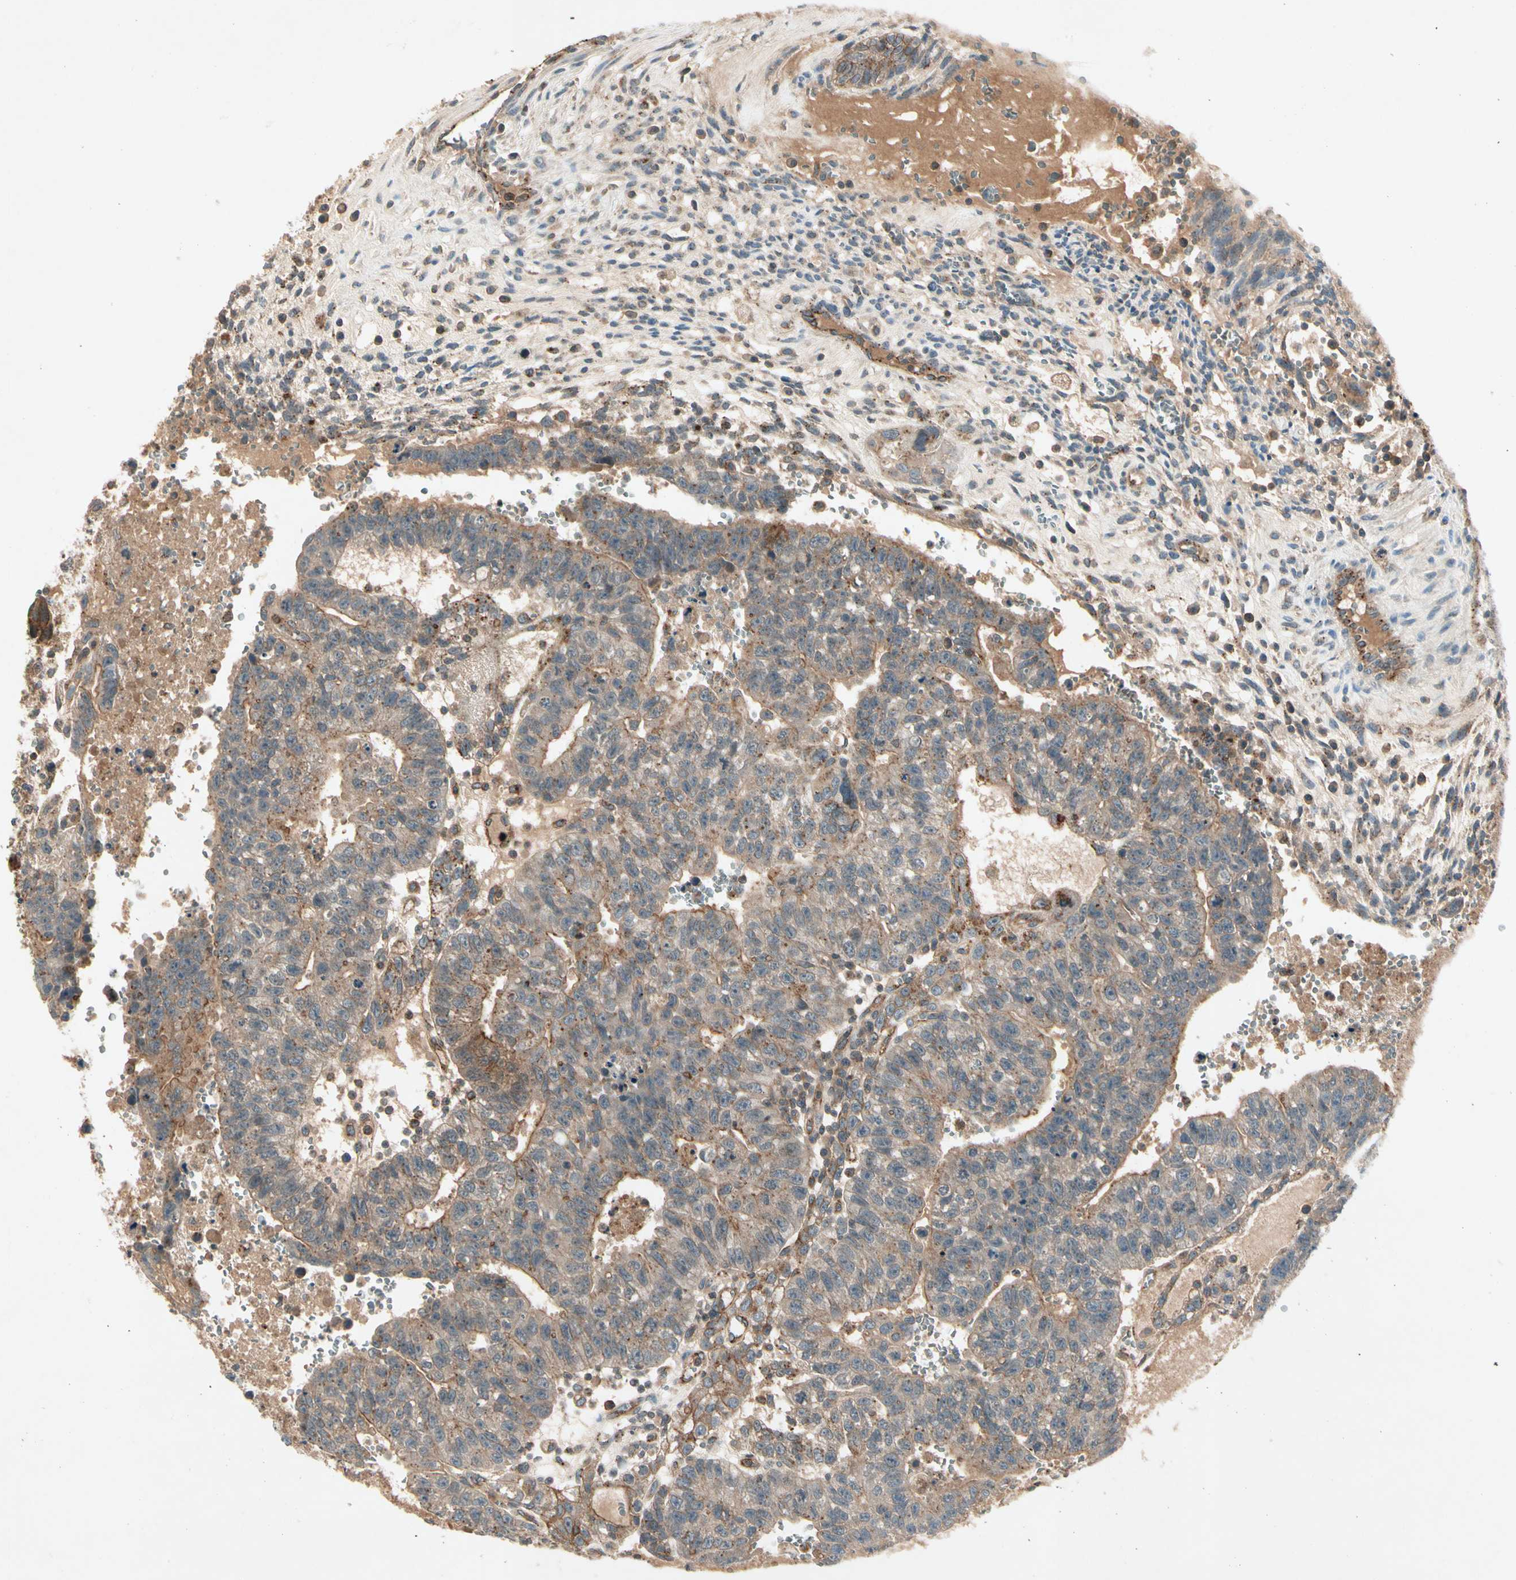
{"staining": {"intensity": "moderate", "quantity": "25%-75%", "location": "cytoplasmic/membranous"}, "tissue": "testis cancer", "cell_type": "Tumor cells", "image_type": "cancer", "snomed": [{"axis": "morphology", "description": "Seminoma, NOS"}, {"axis": "morphology", "description": "Carcinoma, Embryonal, NOS"}, {"axis": "topography", "description": "Testis"}], "caption": "High-power microscopy captured an immunohistochemistry photomicrograph of seminoma (testis), revealing moderate cytoplasmic/membranous positivity in approximately 25%-75% of tumor cells.", "gene": "FLOT1", "patient": {"sex": "male", "age": 52}}